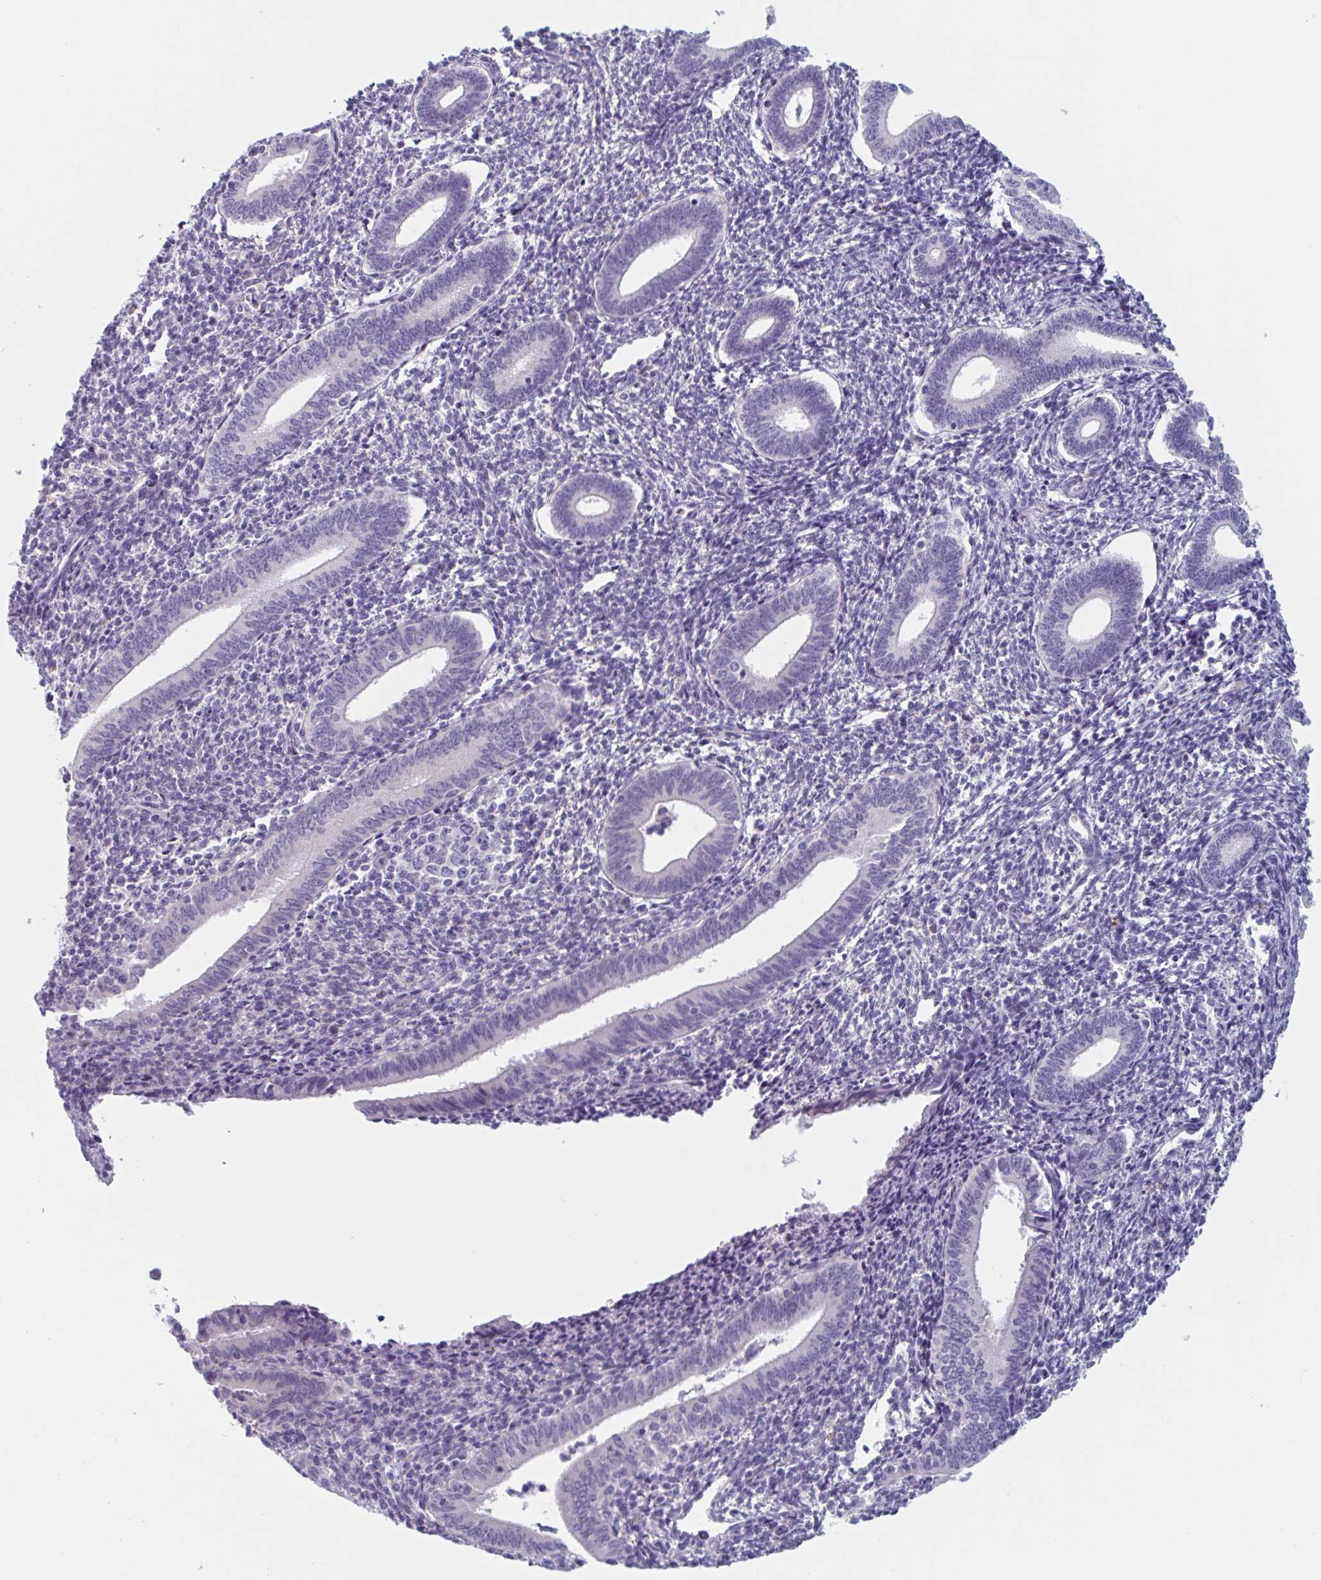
{"staining": {"intensity": "negative", "quantity": "none", "location": "none"}, "tissue": "endometrium", "cell_type": "Cells in endometrial stroma", "image_type": "normal", "snomed": [{"axis": "morphology", "description": "Normal tissue, NOS"}, {"axis": "topography", "description": "Endometrium"}], "caption": "Immunohistochemistry image of normal endometrium stained for a protein (brown), which reveals no positivity in cells in endometrial stroma.", "gene": "HSD11B2", "patient": {"sex": "female", "age": 41}}